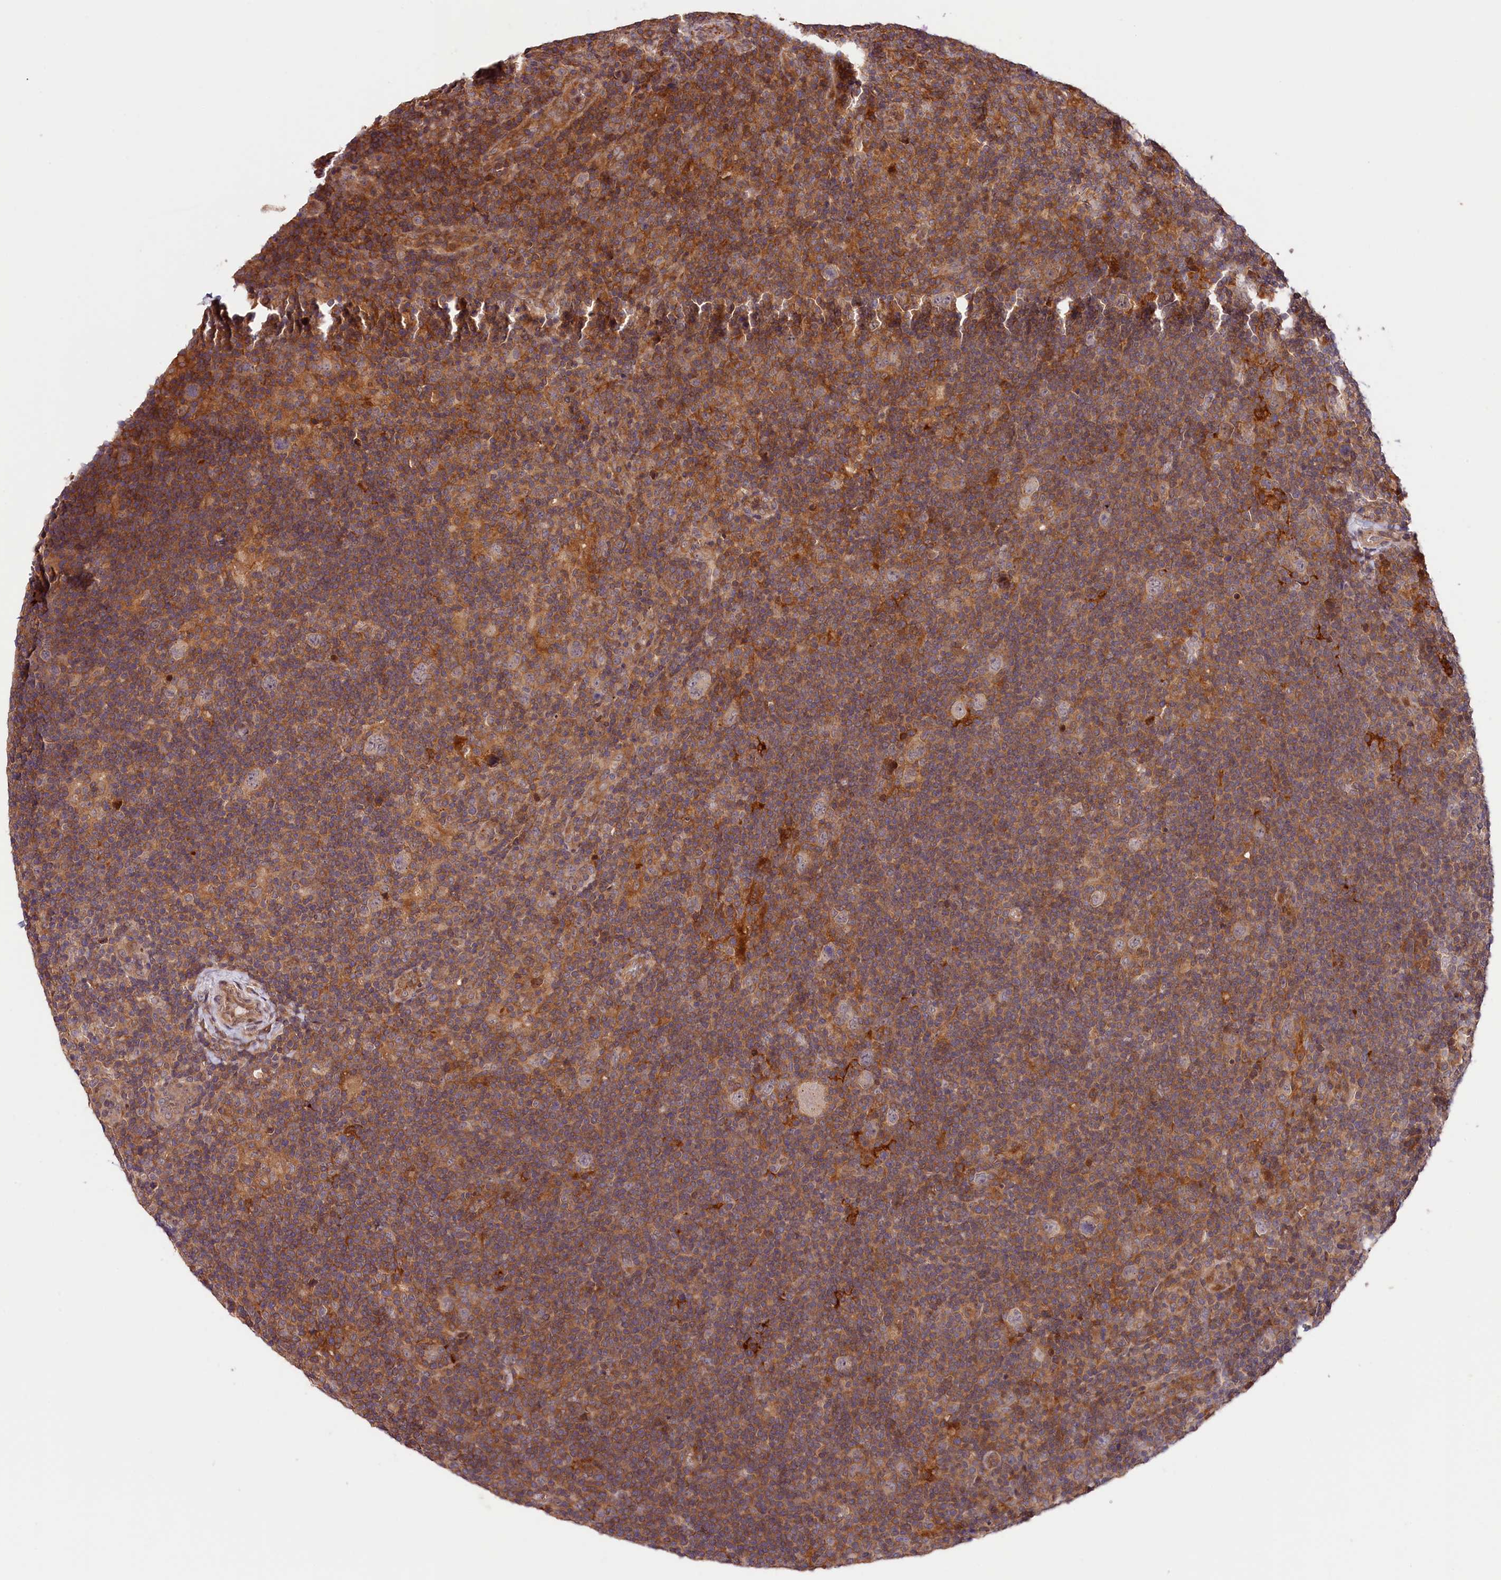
{"staining": {"intensity": "negative", "quantity": "none", "location": "none"}, "tissue": "lymphoma", "cell_type": "Tumor cells", "image_type": "cancer", "snomed": [{"axis": "morphology", "description": "Hodgkin's disease, NOS"}, {"axis": "topography", "description": "Lymph node"}], "caption": "A photomicrograph of lymphoma stained for a protein displays no brown staining in tumor cells. (Immunohistochemistry, brightfield microscopy, high magnification).", "gene": "CACNA1H", "patient": {"sex": "female", "age": 57}}